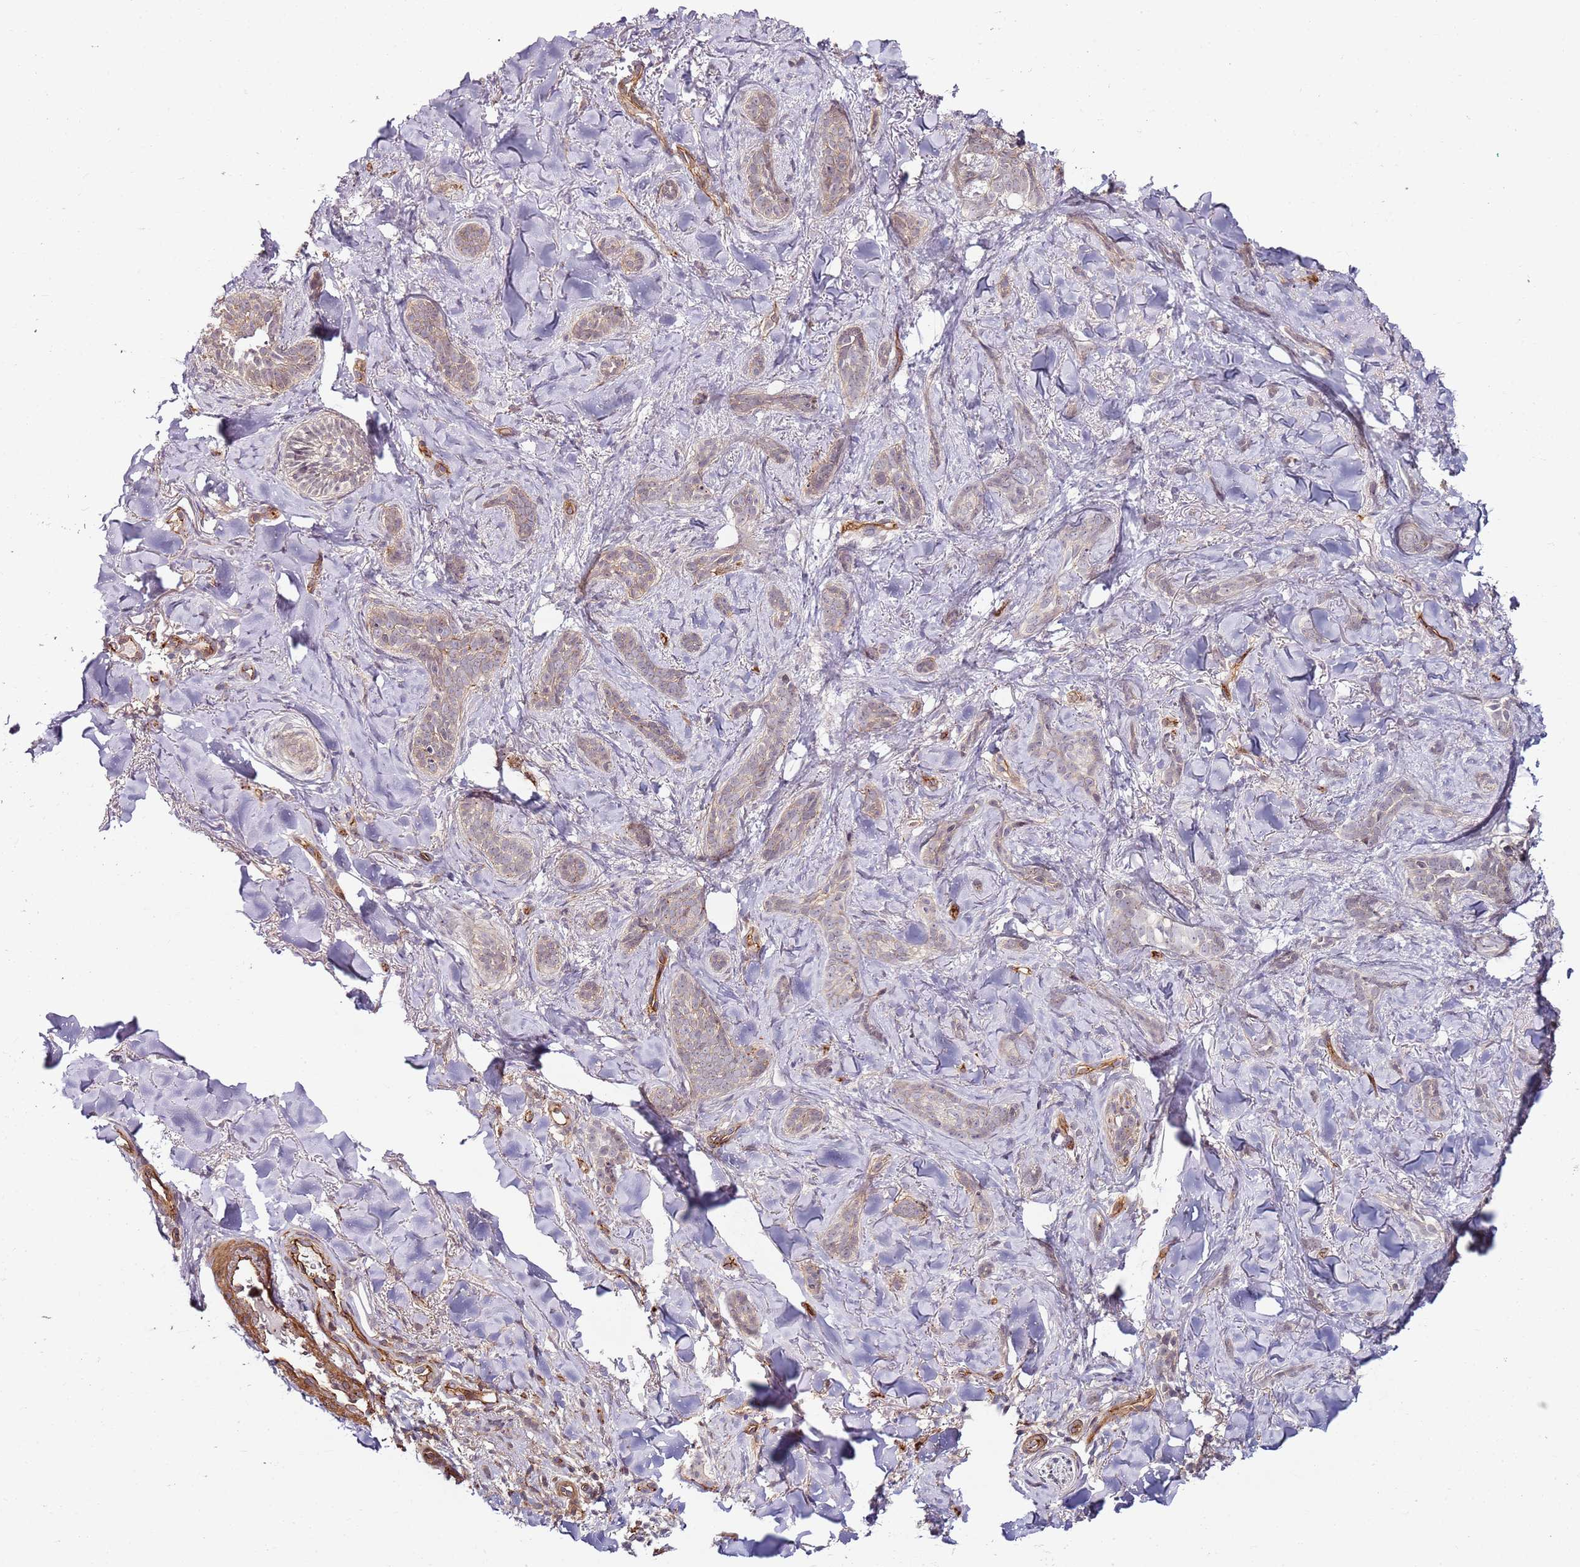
{"staining": {"intensity": "weak", "quantity": "<25%", "location": "cytoplasmic/membranous"}, "tissue": "skin cancer", "cell_type": "Tumor cells", "image_type": "cancer", "snomed": [{"axis": "morphology", "description": "Basal cell carcinoma"}, {"axis": "topography", "description": "Skin"}], "caption": "High magnification brightfield microscopy of skin cancer (basal cell carcinoma) stained with DAB (brown) and counterstained with hematoxylin (blue): tumor cells show no significant expression.", "gene": "CCNYL1", "patient": {"sex": "female", "age": 55}}